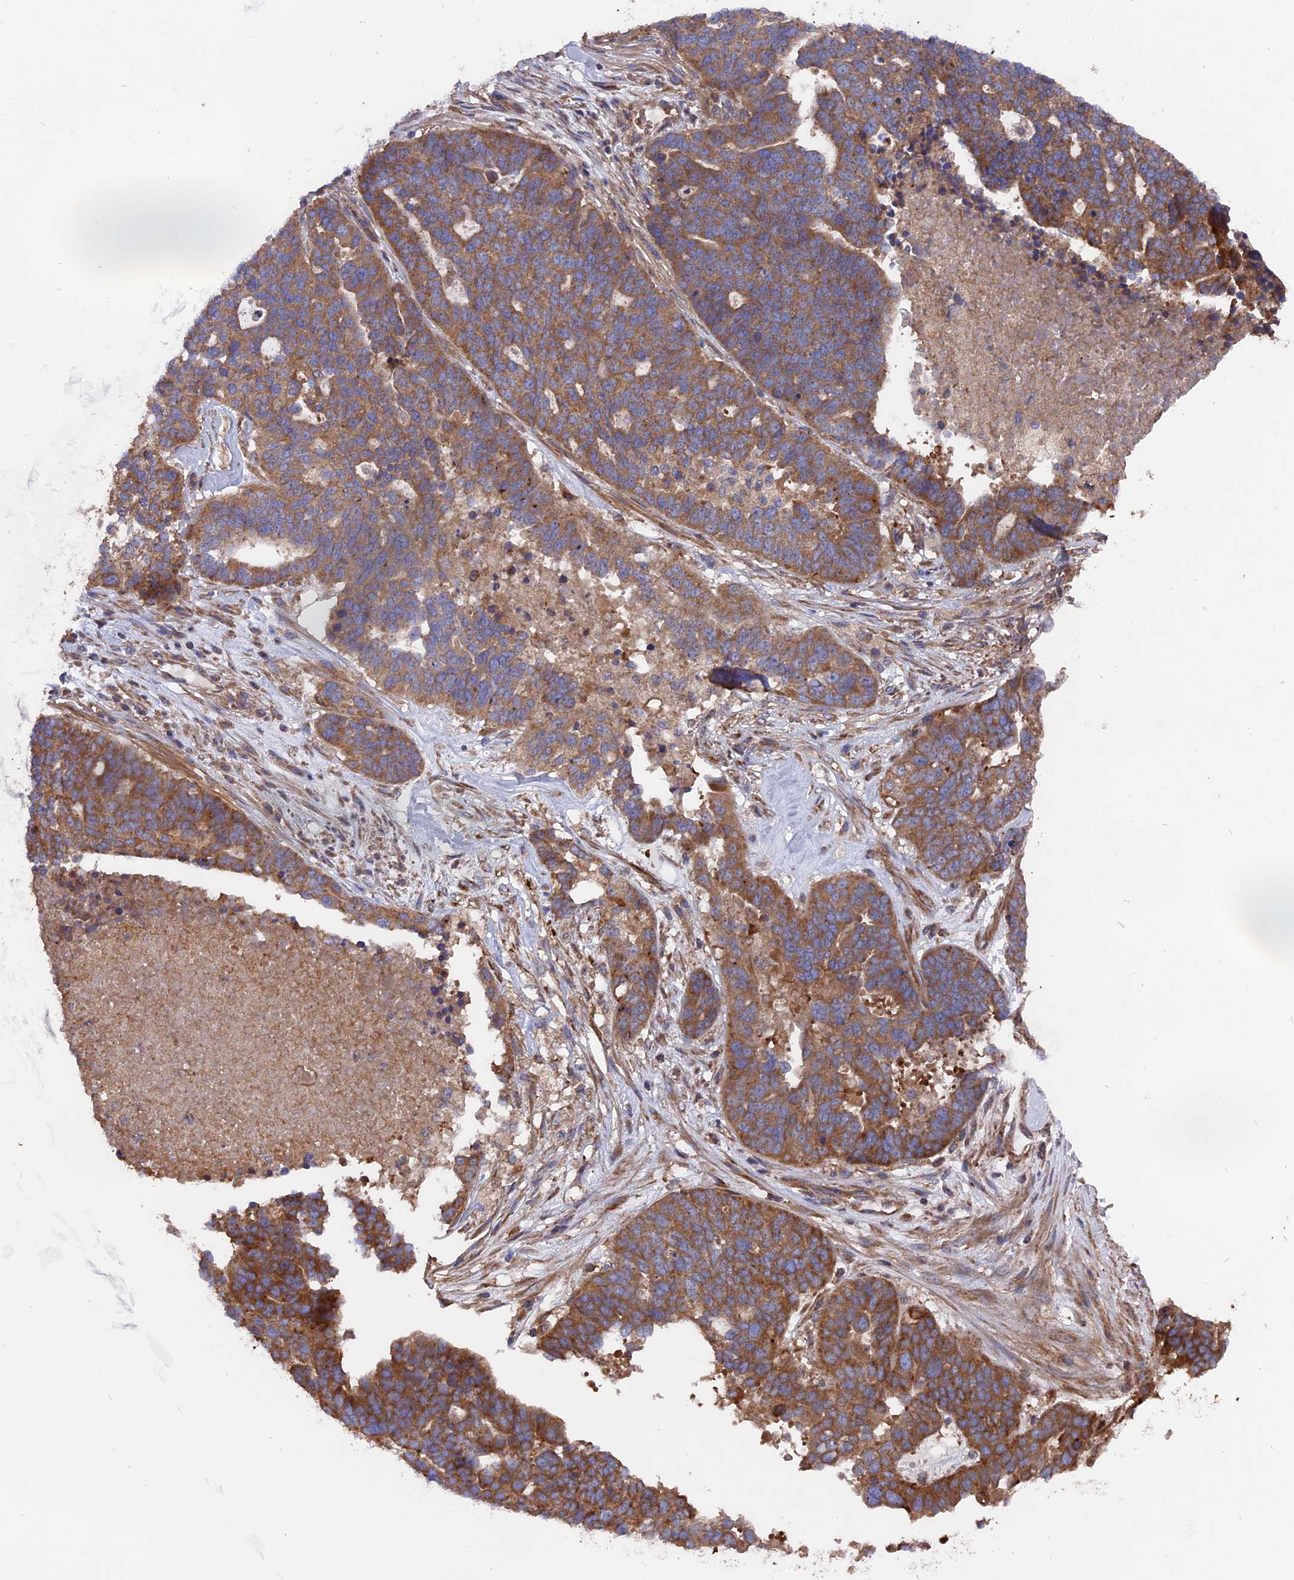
{"staining": {"intensity": "moderate", "quantity": ">75%", "location": "cytoplasmic/membranous"}, "tissue": "ovarian cancer", "cell_type": "Tumor cells", "image_type": "cancer", "snomed": [{"axis": "morphology", "description": "Cystadenocarcinoma, serous, NOS"}, {"axis": "topography", "description": "Ovary"}], "caption": "Immunohistochemical staining of ovarian cancer reveals moderate cytoplasmic/membranous protein staining in about >75% of tumor cells.", "gene": "TELO2", "patient": {"sex": "female", "age": 59}}